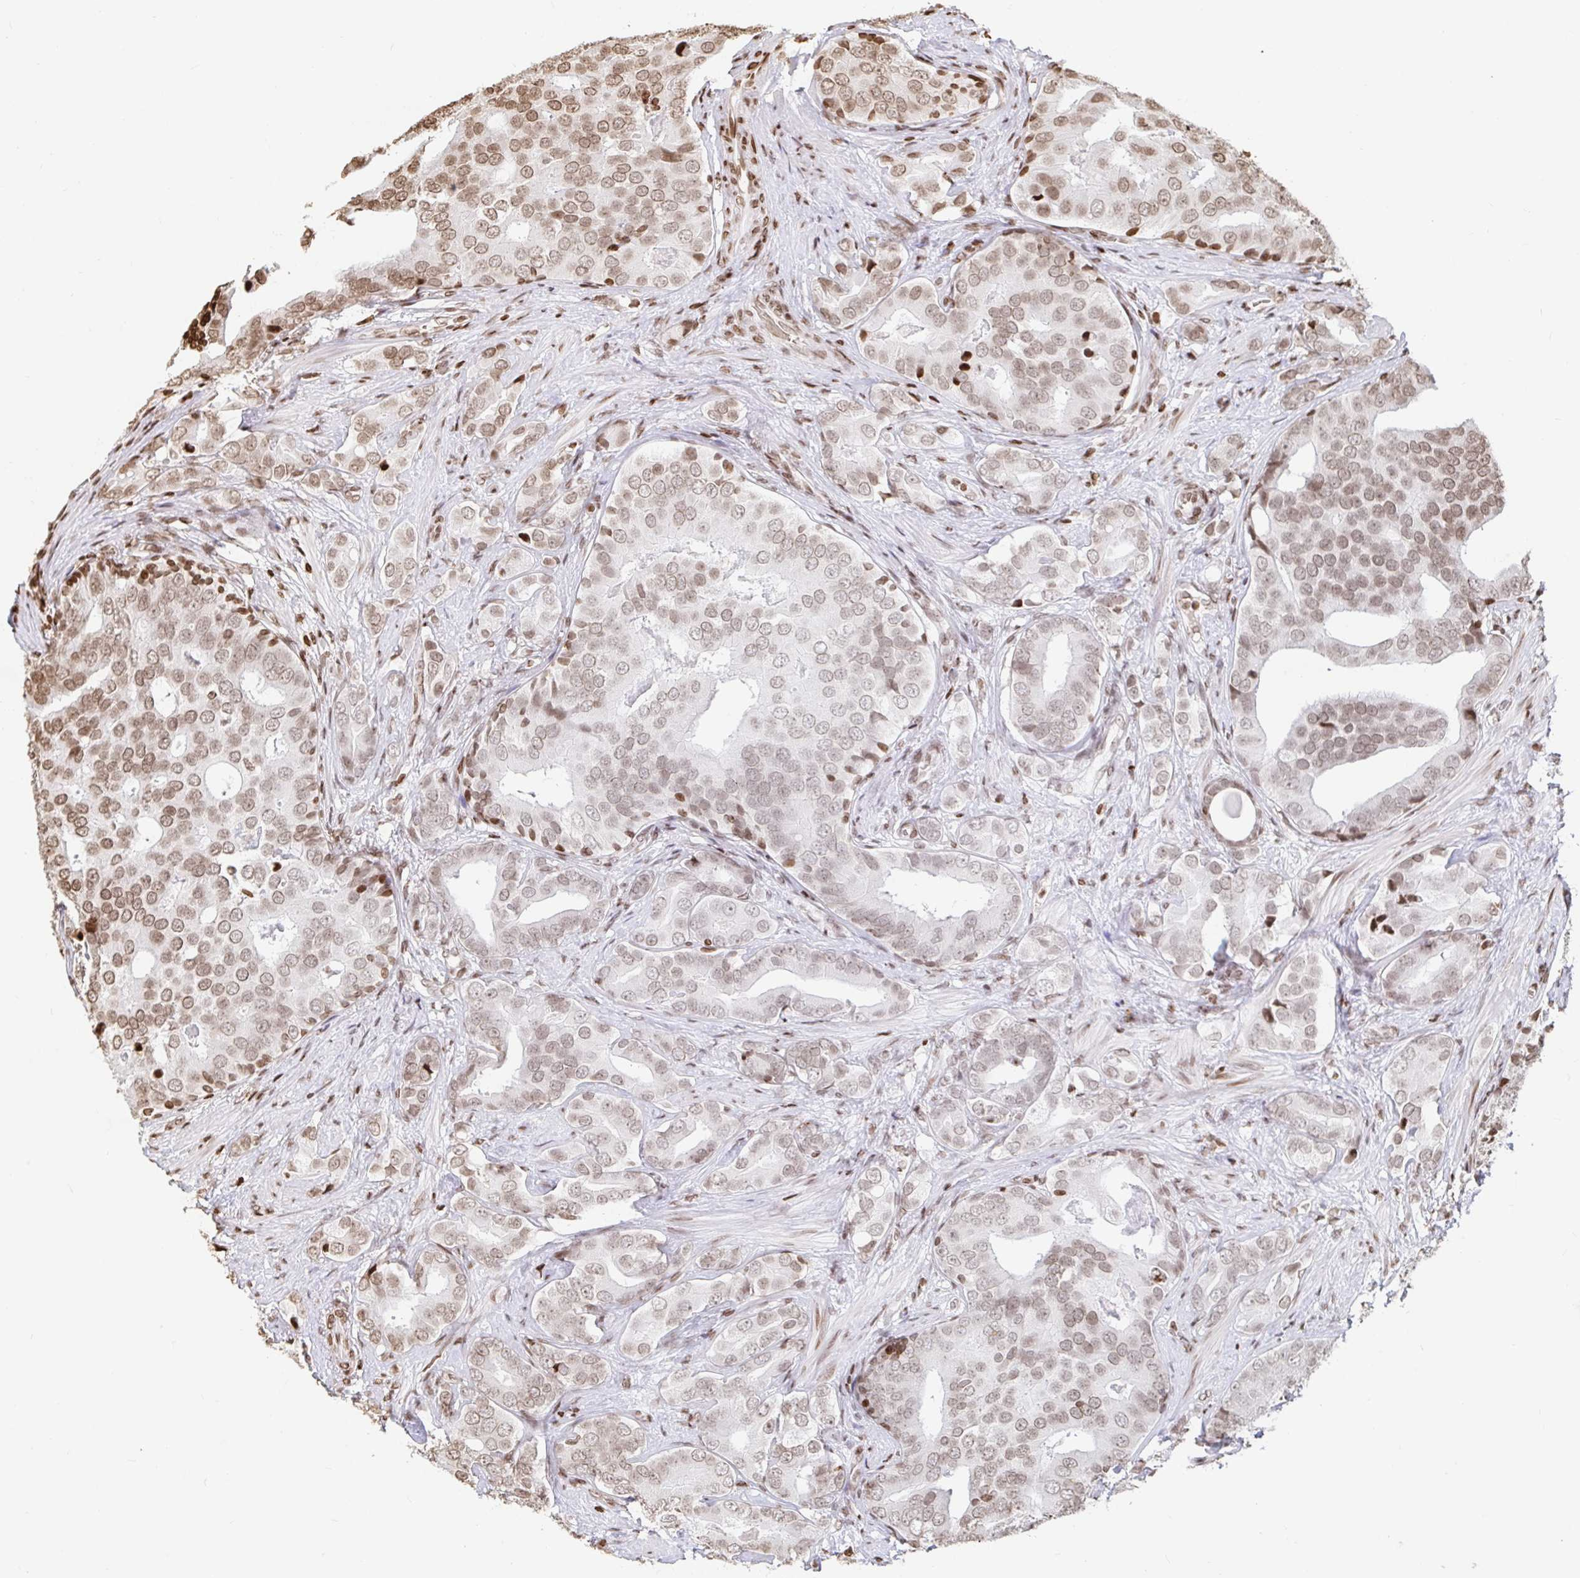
{"staining": {"intensity": "moderate", "quantity": "25%-75%", "location": "nuclear"}, "tissue": "prostate cancer", "cell_type": "Tumor cells", "image_type": "cancer", "snomed": [{"axis": "morphology", "description": "Adenocarcinoma, High grade"}, {"axis": "topography", "description": "Prostate"}], "caption": "The histopathology image displays immunohistochemical staining of prostate high-grade adenocarcinoma. There is moderate nuclear expression is appreciated in about 25%-75% of tumor cells.", "gene": "H2BC5", "patient": {"sex": "male", "age": 62}}